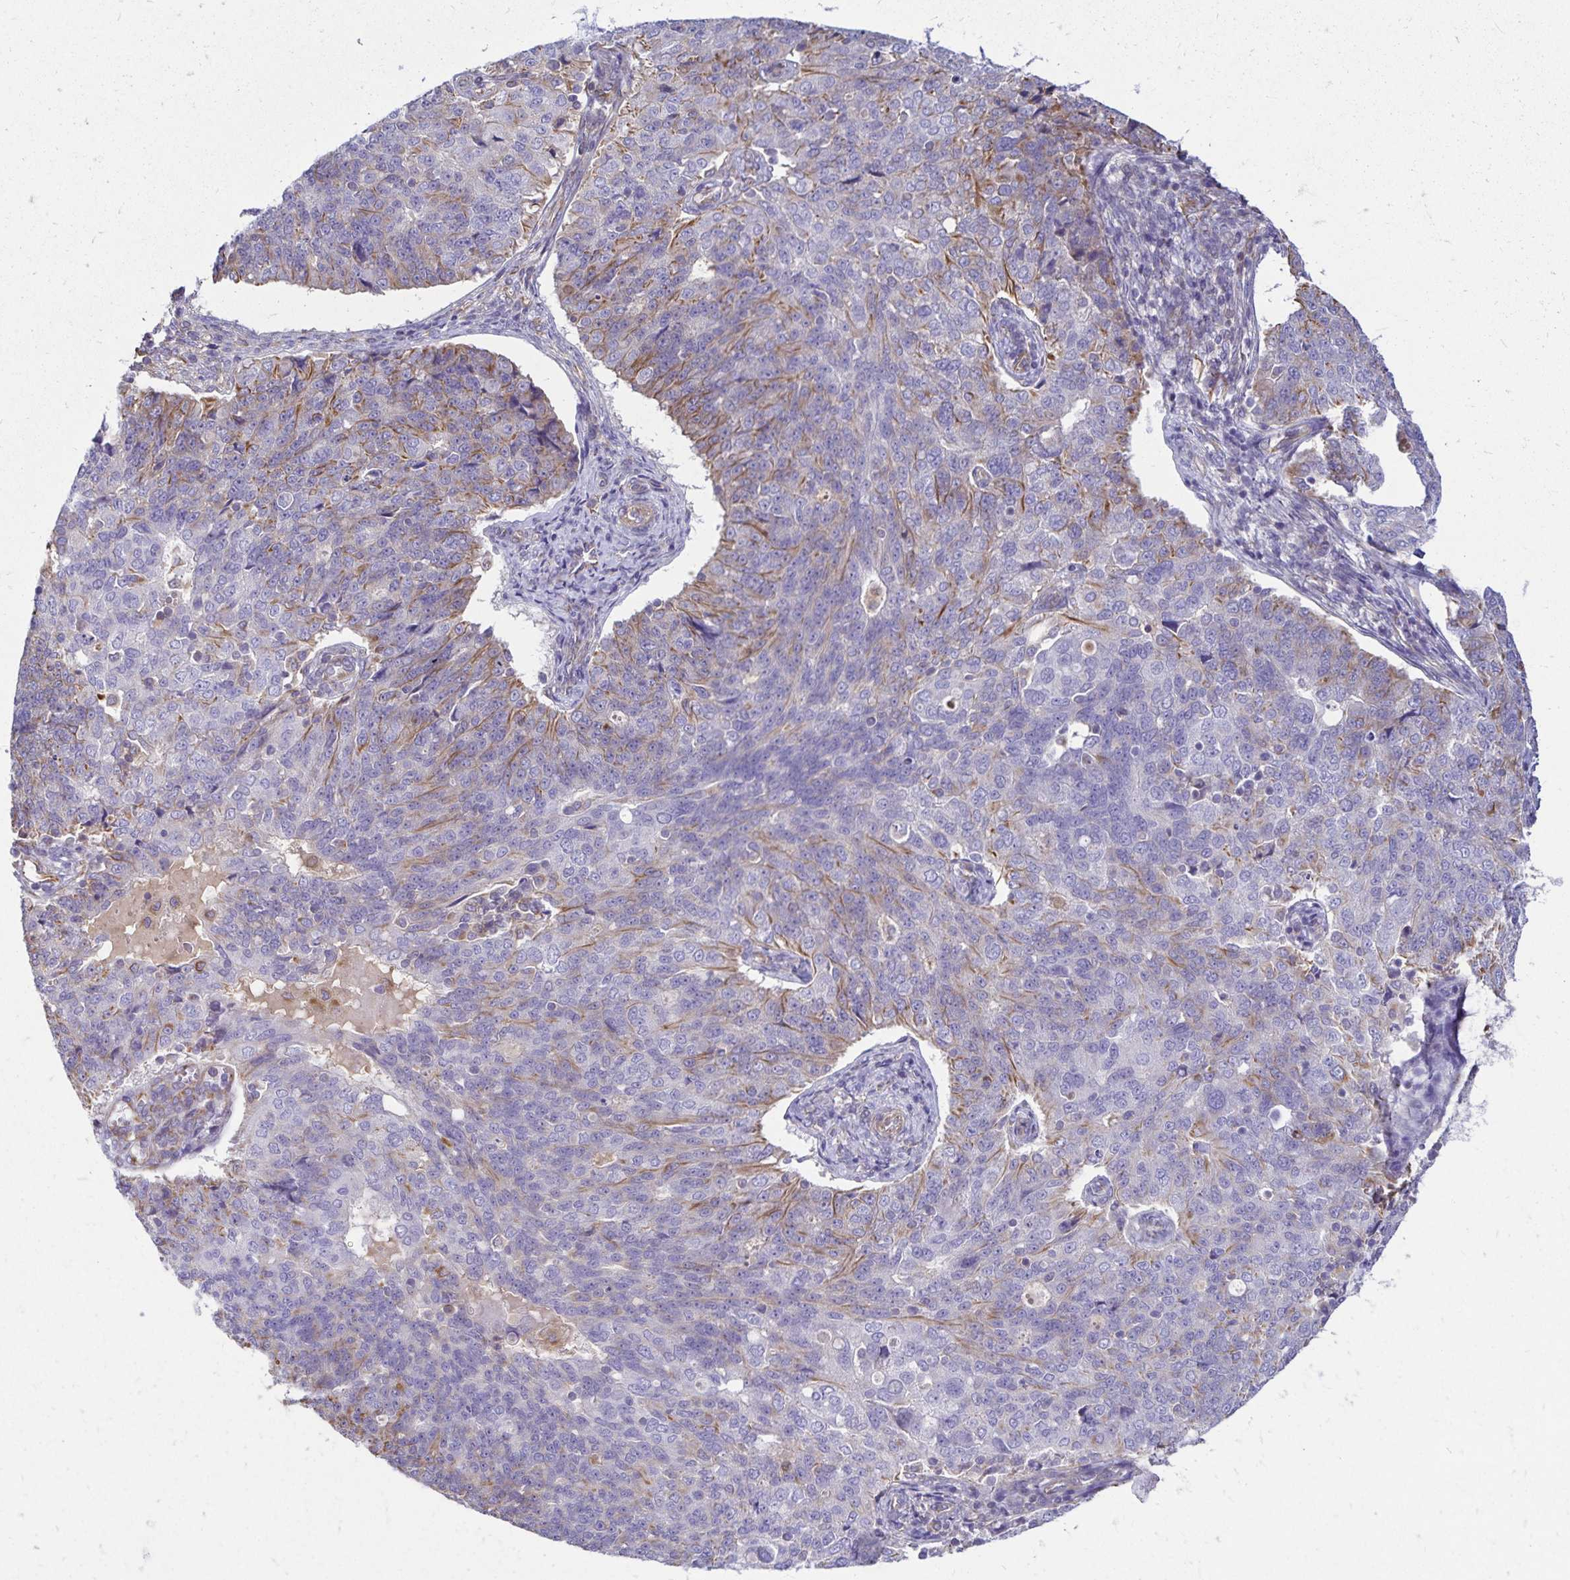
{"staining": {"intensity": "moderate", "quantity": "<25%", "location": "cytoplasmic/membranous"}, "tissue": "endometrial cancer", "cell_type": "Tumor cells", "image_type": "cancer", "snomed": [{"axis": "morphology", "description": "Adenocarcinoma, NOS"}, {"axis": "topography", "description": "Endometrium"}], "caption": "Endometrial cancer tissue exhibits moderate cytoplasmic/membranous positivity in approximately <25% of tumor cells, visualized by immunohistochemistry.", "gene": "TRPV6", "patient": {"sex": "female", "age": 43}}